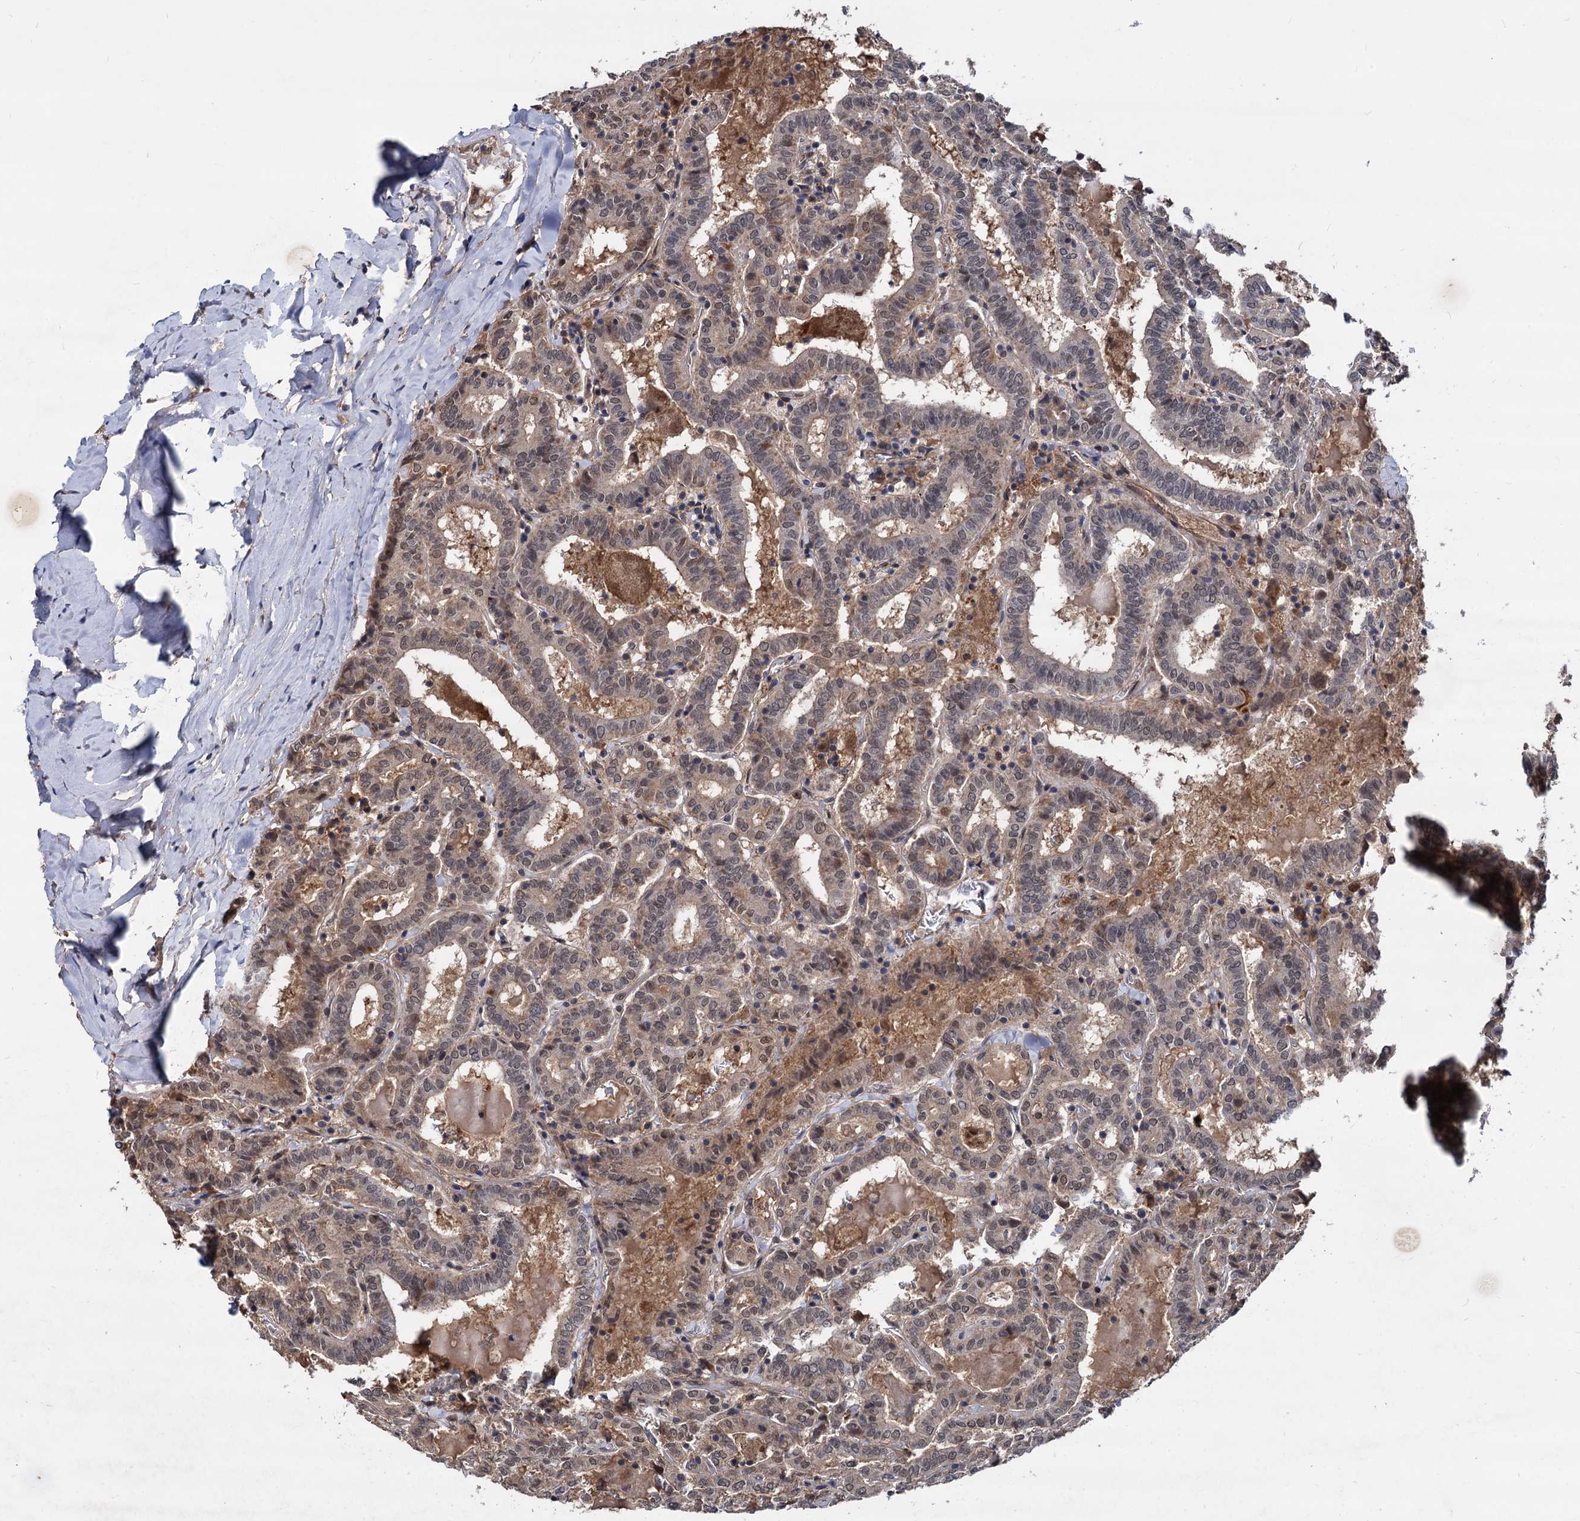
{"staining": {"intensity": "weak", "quantity": "<25%", "location": "cytoplasmic/membranous,nuclear"}, "tissue": "thyroid cancer", "cell_type": "Tumor cells", "image_type": "cancer", "snomed": [{"axis": "morphology", "description": "Papillary adenocarcinoma, NOS"}, {"axis": "topography", "description": "Thyroid gland"}], "caption": "IHC photomicrograph of thyroid papillary adenocarcinoma stained for a protein (brown), which shows no staining in tumor cells.", "gene": "PSMD4", "patient": {"sex": "female", "age": 72}}